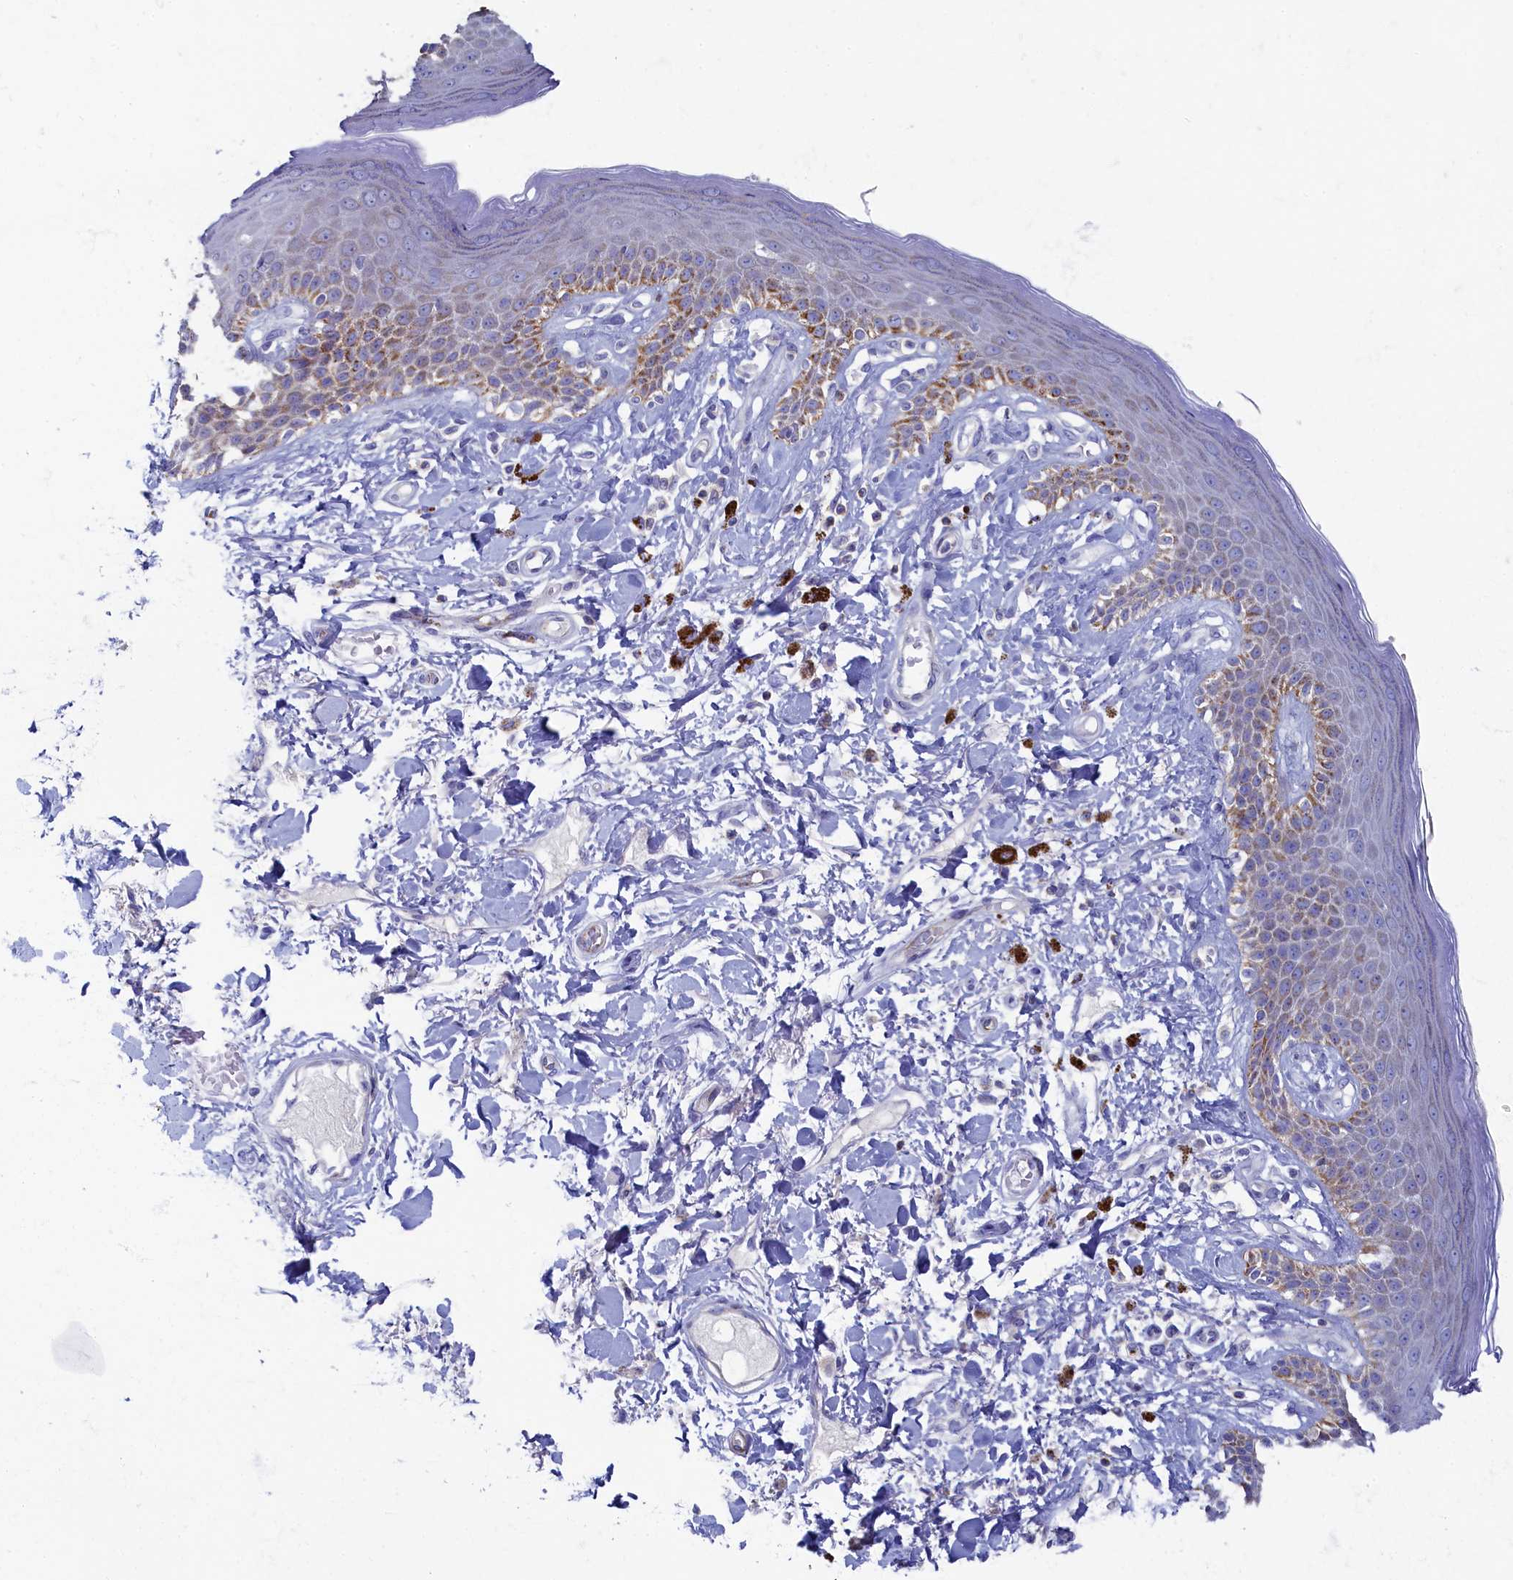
{"staining": {"intensity": "moderate", "quantity": "25%-75%", "location": "cytoplasmic/membranous"}, "tissue": "skin", "cell_type": "Epidermal cells", "image_type": "normal", "snomed": [{"axis": "morphology", "description": "Normal tissue, NOS"}, {"axis": "topography", "description": "Anal"}], "caption": "Immunohistochemical staining of benign skin demonstrates medium levels of moderate cytoplasmic/membranous expression in about 25%-75% of epidermal cells. (Brightfield microscopy of DAB IHC at high magnification).", "gene": "OCIAD2", "patient": {"sex": "female", "age": 78}}